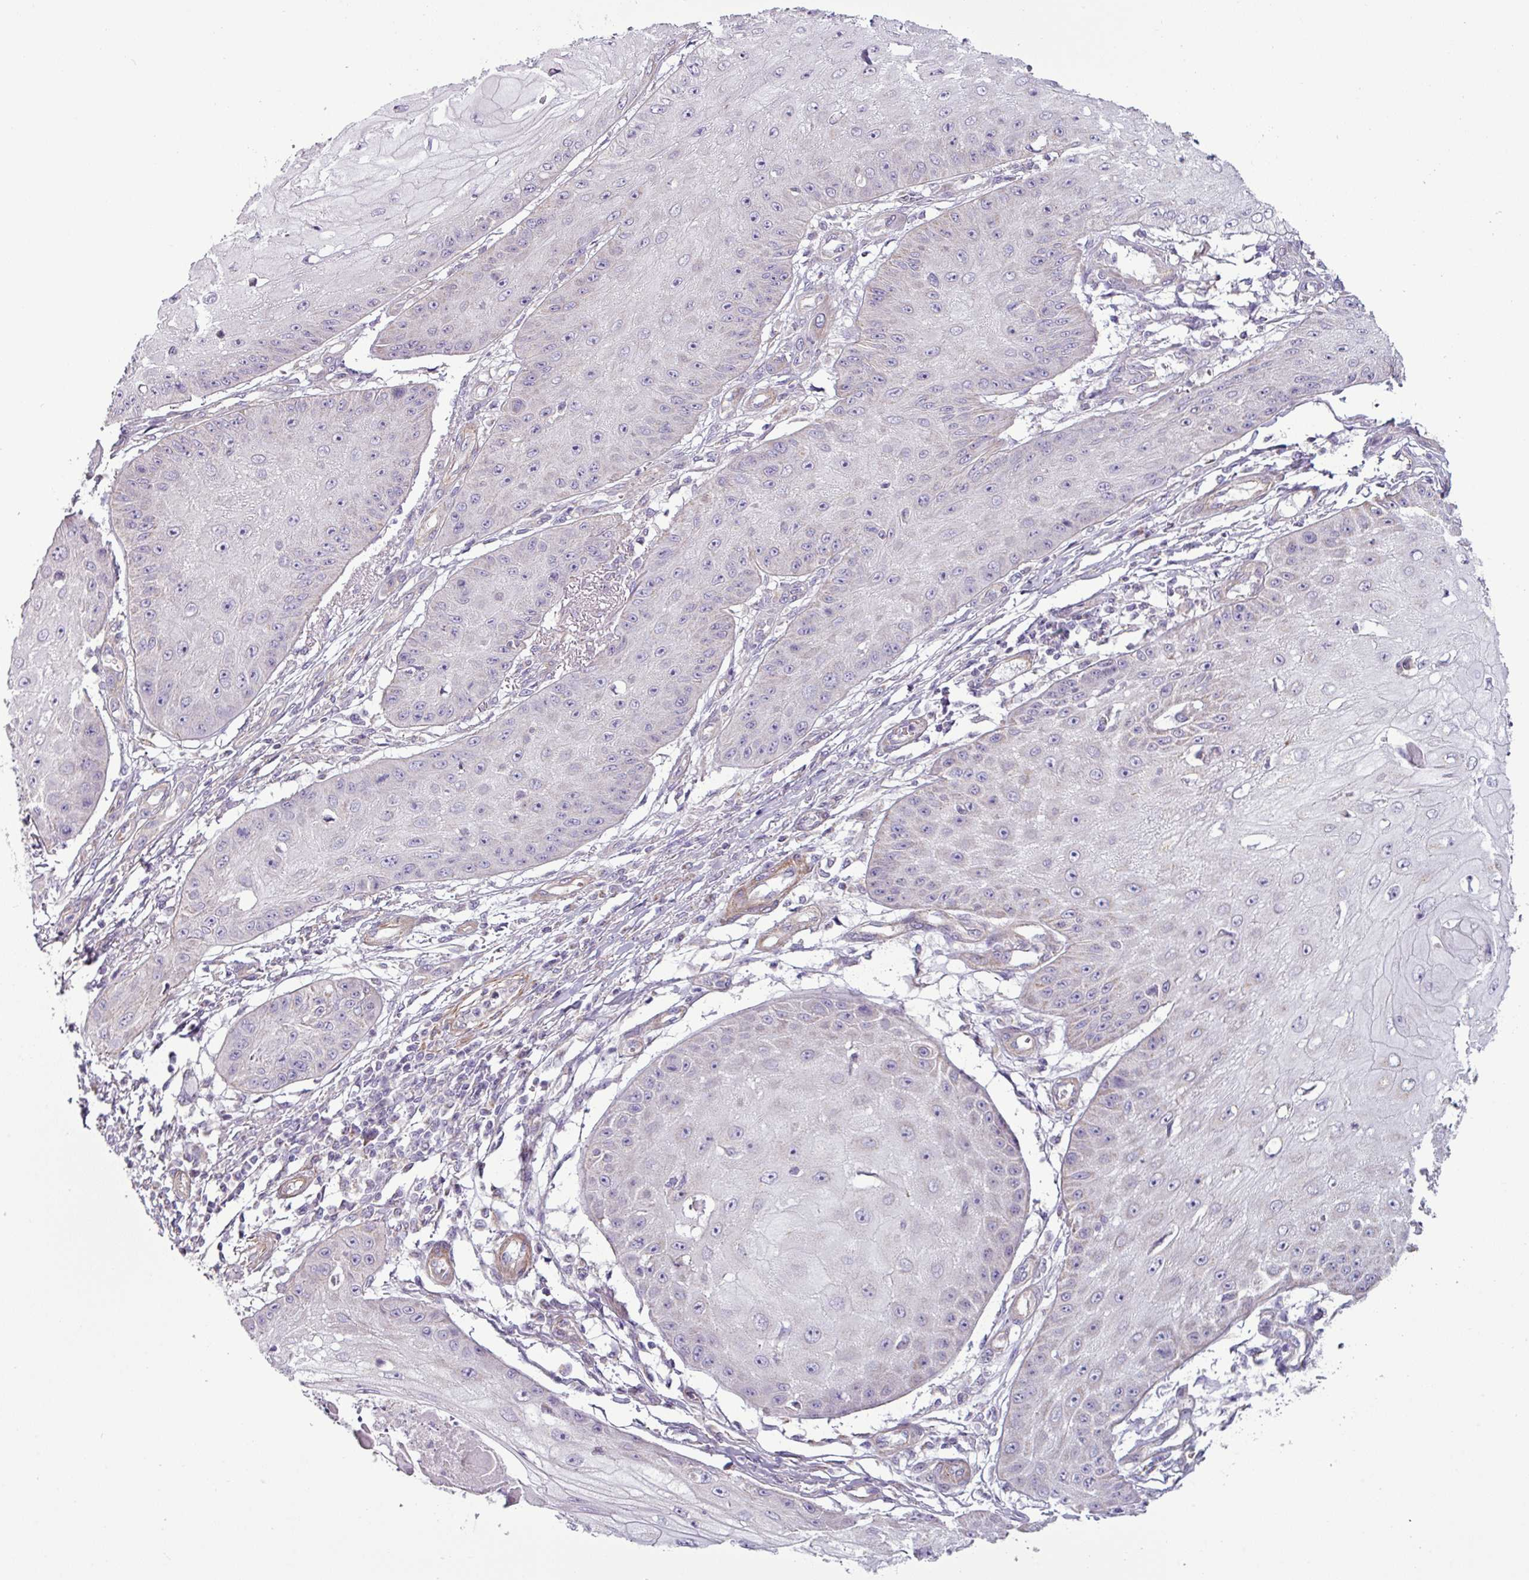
{"staining": {"intensity": "negative", "quantity": "none", "location": "none"}, "tissue": "skin cancer", "cell_type": "Tumor cells", "image_type": "cancer", "snomed": [{"axis": "morphology", "description": "Squamous cell carcinoma, NOS"}, {"axis": "topography", "description": "Skin"}], "caption": "Squamous cell carcinoma (skin) stained for a protein using immunohistochemistry (IHC) demonstrates no expression tumor cells.", "gene": "BTN2A2", "patient": {"sex": "male", "age": 70}}